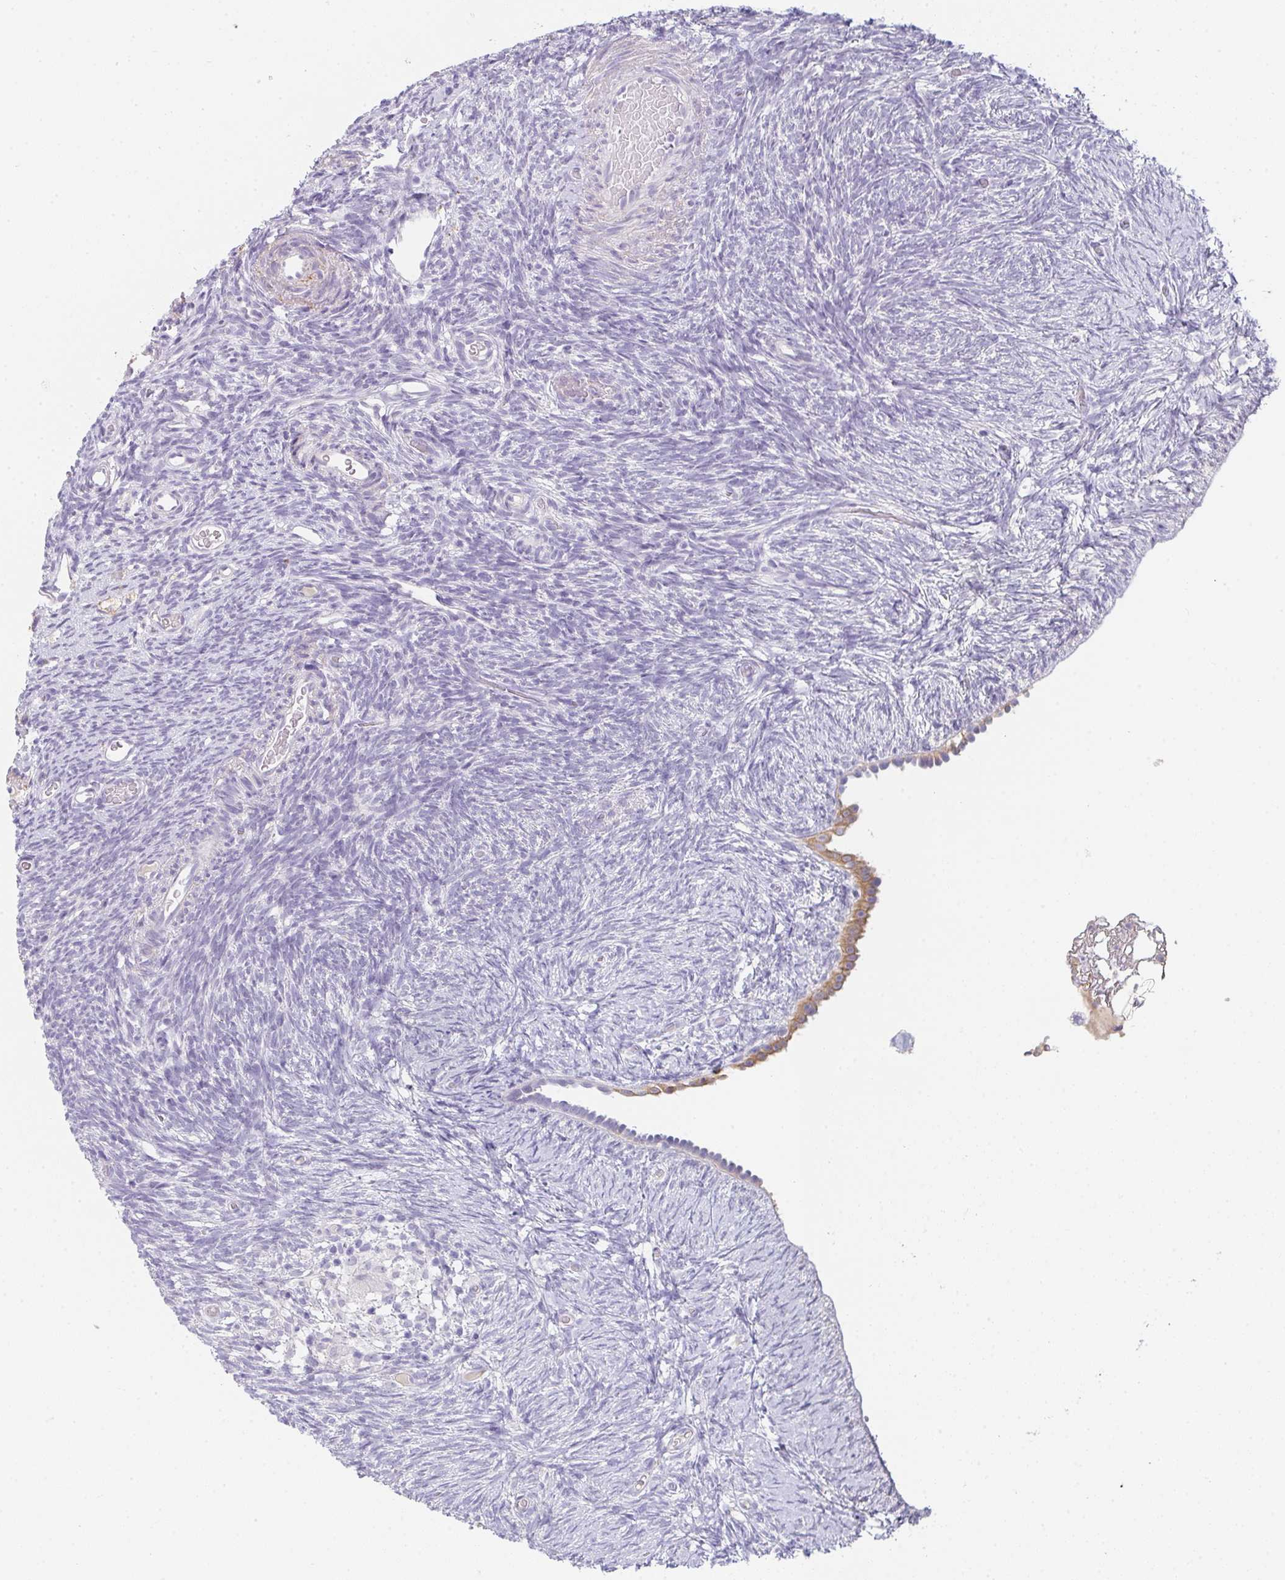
{"staining": {"intensity": "negative", "quantity": "none", "location": "none"}, "tissue": "ovary", "cell_type": "Follicle cells", "image_type": "normal", "snomed": [{"axis": "morphology", "description": "Normal tissue, NOS"}, {"axis": "topography", "description": "Ovary"}], "caption": "Immunohistochemistry photomicrograph of unremarkable human ovary stained for a protein (brown), which demonstrates no expression in follicle cells.", "gene": "C1QTNF8", "patient": {"sex": "female", "age": 39}}